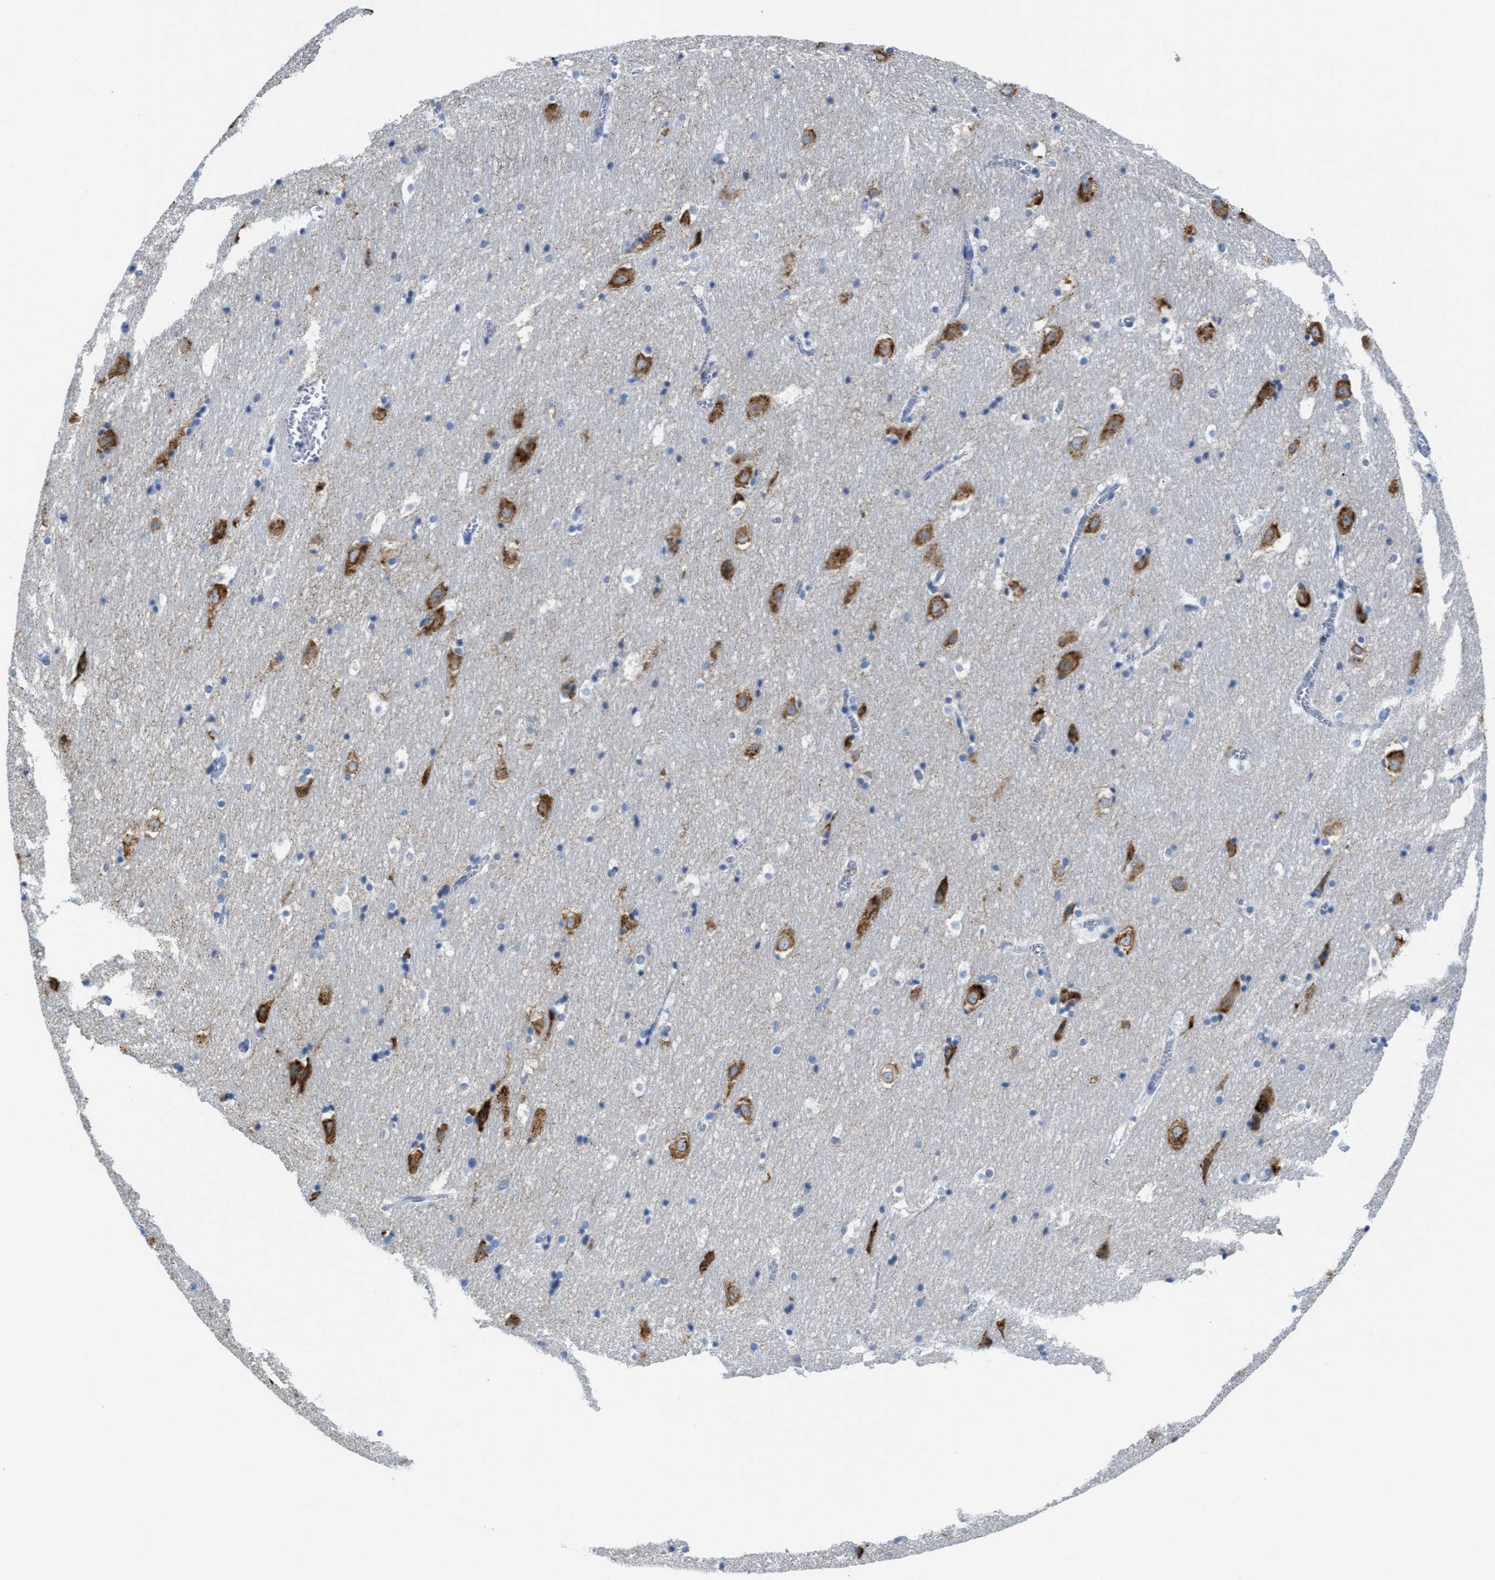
{"staining": {"intensity": "negative", "quantity": "none", "location": "none"}, "tissue": "hippocampus", "cell_type": "Glial cells", "image_type": "normal", "snomed": [{"axis": "morphology", "description": "Normal tissue, NOS"}, {"axis": "topography", "description": "Hippocampus"}], "caption": "This photomicrograph is of unremarkable hippocampus stained with immunohistochemistry (IHC) to label a protein in brown with the nuclei are counter-stained blue. There is no expression in glial cells.", "gene": "PTDSS1", "patient": {"sex": "male", "age": 45}}